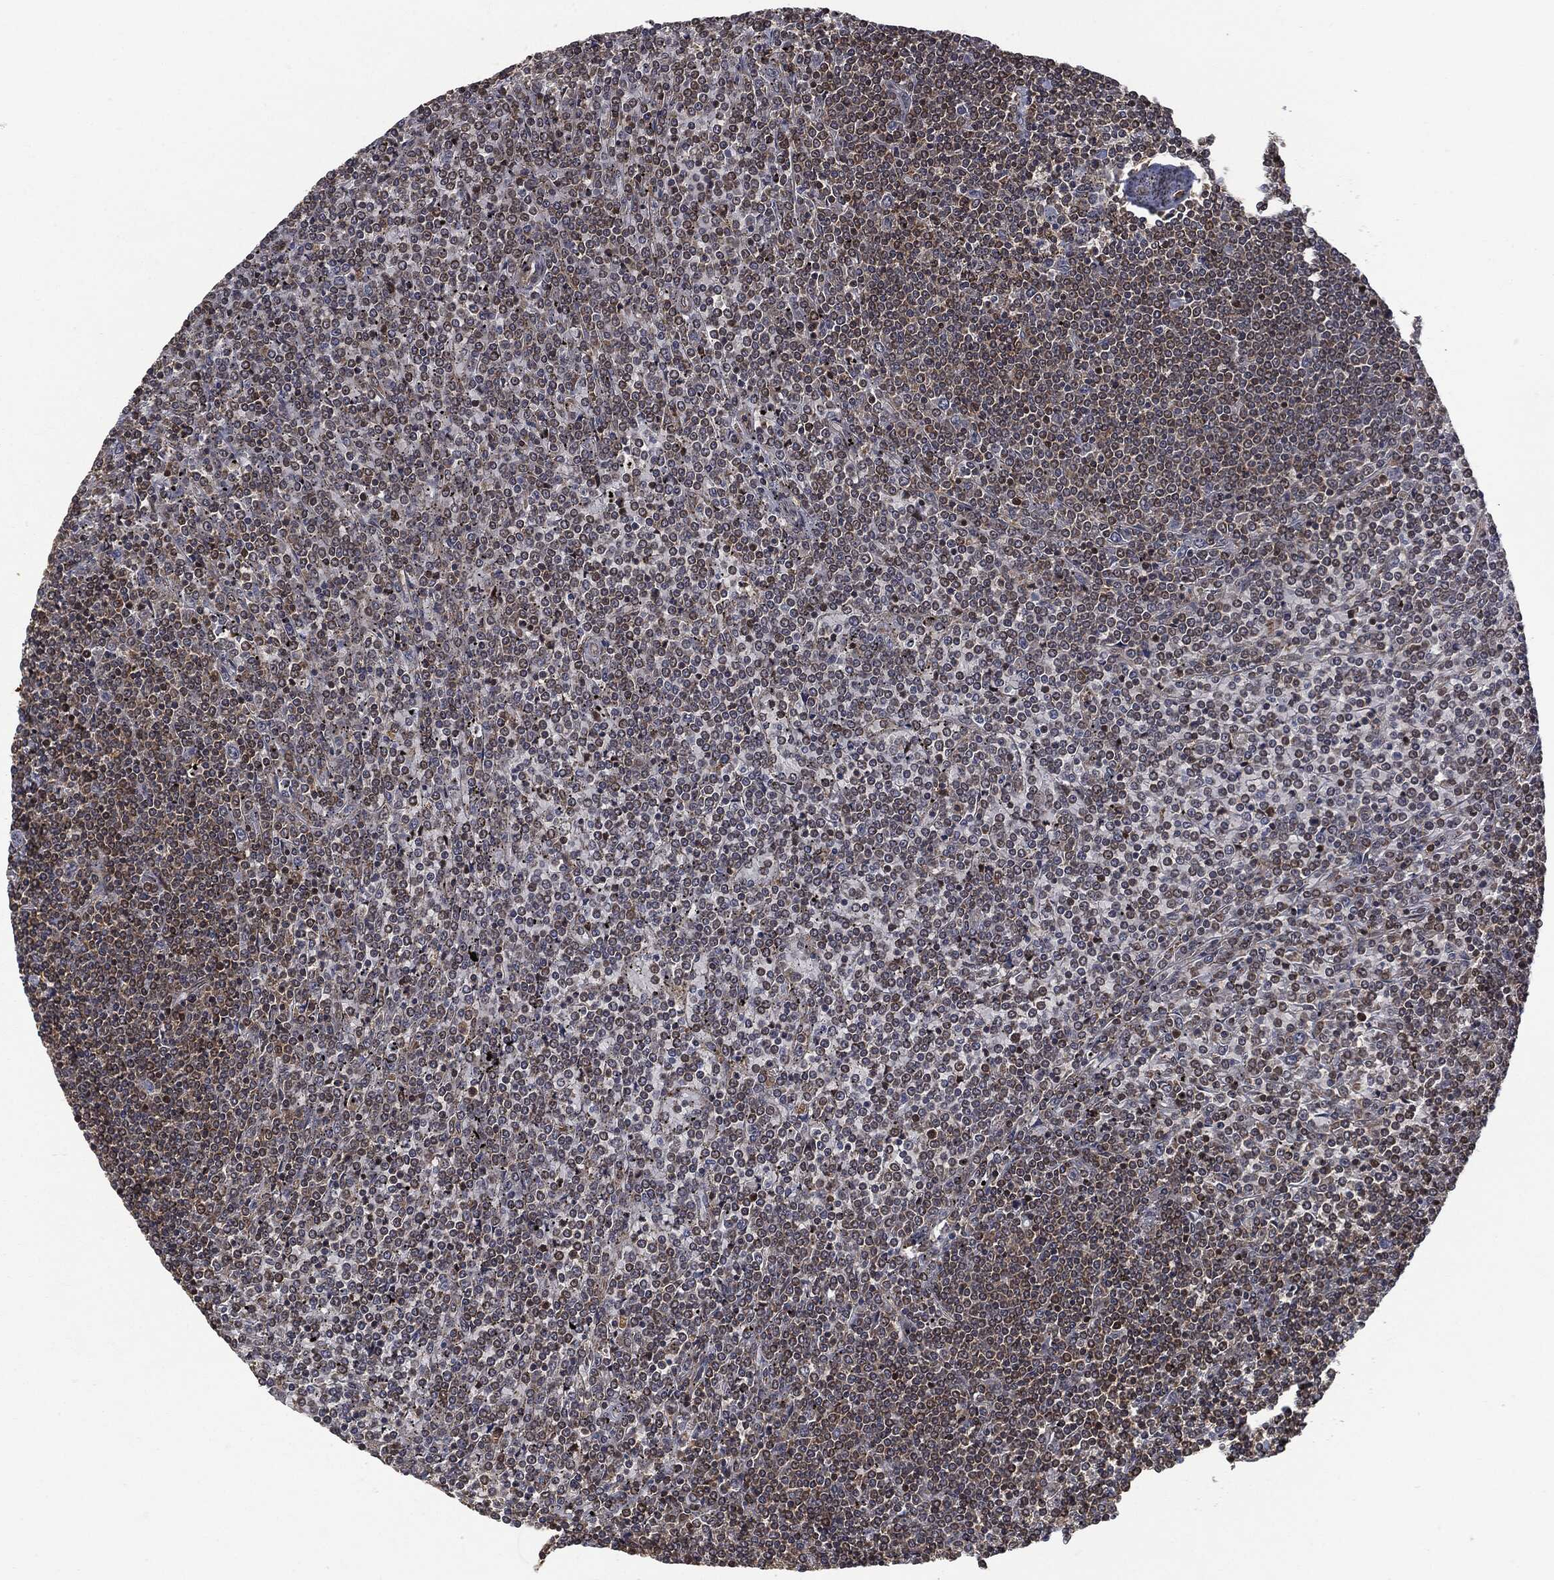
{"staining": {"intensity": "moderate", "quantity": "<25%", "location": "cytoplasmic/membranous"}, "tissue": "lymphoma", "cell_type": "Tumor cells", "image_type": "cancer", "snomed": [{"axis": "morphology", "description": "Malignant lymphoma, non-Hodgkin's type, Low grade"}, {"axis": "topography", "description": "Spleen"}], "caption": "Lymphoma tissue reveals moderate cytoplasmic/membranous expression in about <25% of tumor cells (Stains: DAB (3,3'-diaminobenzidine) in brown, nuclei in blue, Microscopy: brightfield microscopy at high magnification).", "gene": "PSMB10", "patient": {"sex": "female", "age": 19}}